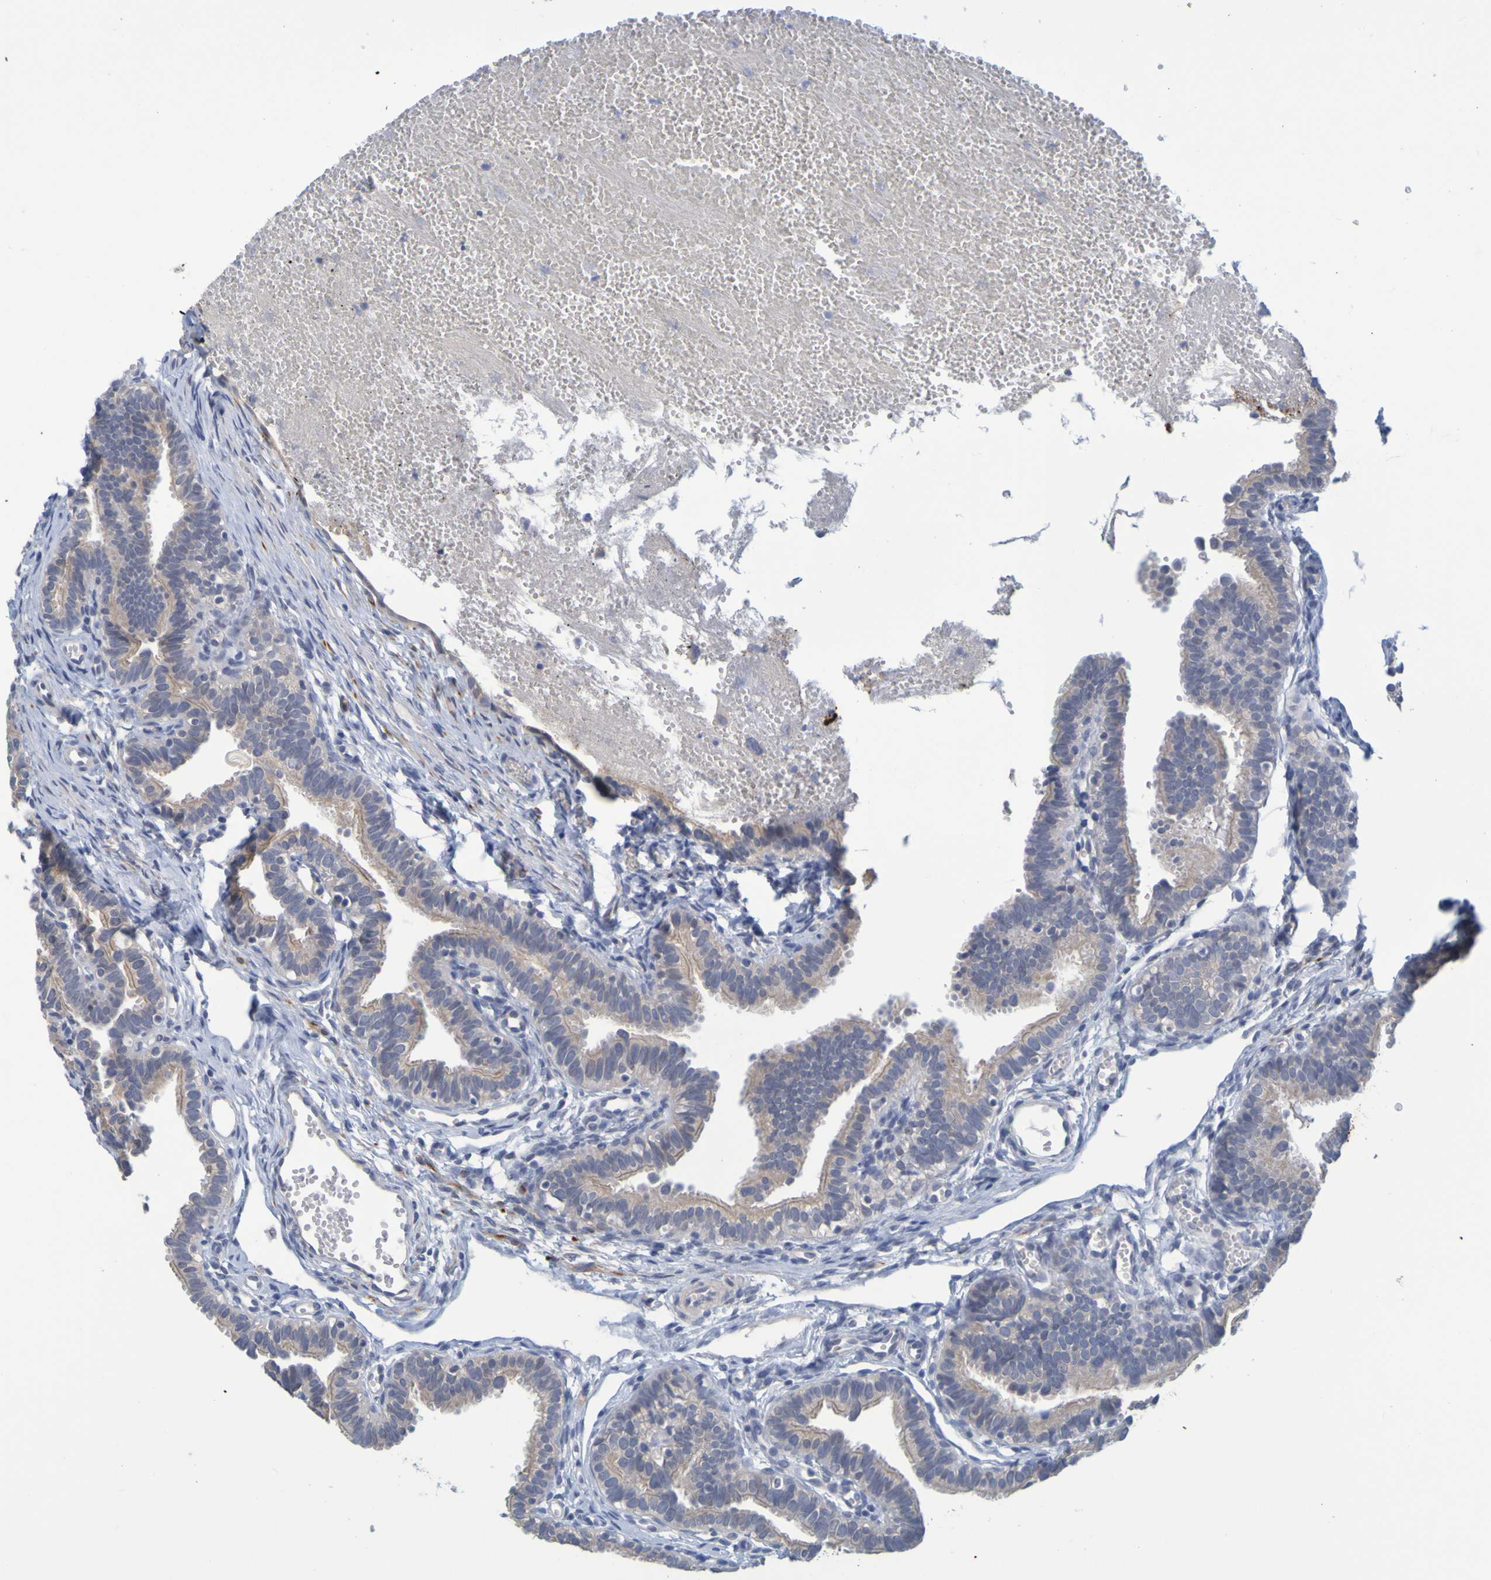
{"staining": {"intensity": "negative", "quantity": "none", "location": "none"}, "tissue": "fallopian tube", "cell_type": "Glandular cells", "image_type": "normal", "snomed": [{"axis": "morphology", "description": "Normal tissue, NOS"}, {"axis": "topography", "description": "Fallopian tube"}, {"axis": "topography", "description": "Placenta"}], "caption": "Protein analysis of benign fallopian tube reveals no significant expression in glandular cells. (DAB (3,3'-diaminobenzidine) immunohistochemistry (IHC) visualized using brightfield microscopy, high magnification).", "gene": "ENDOU", "patient": {"sex": "female", "age": 34}}